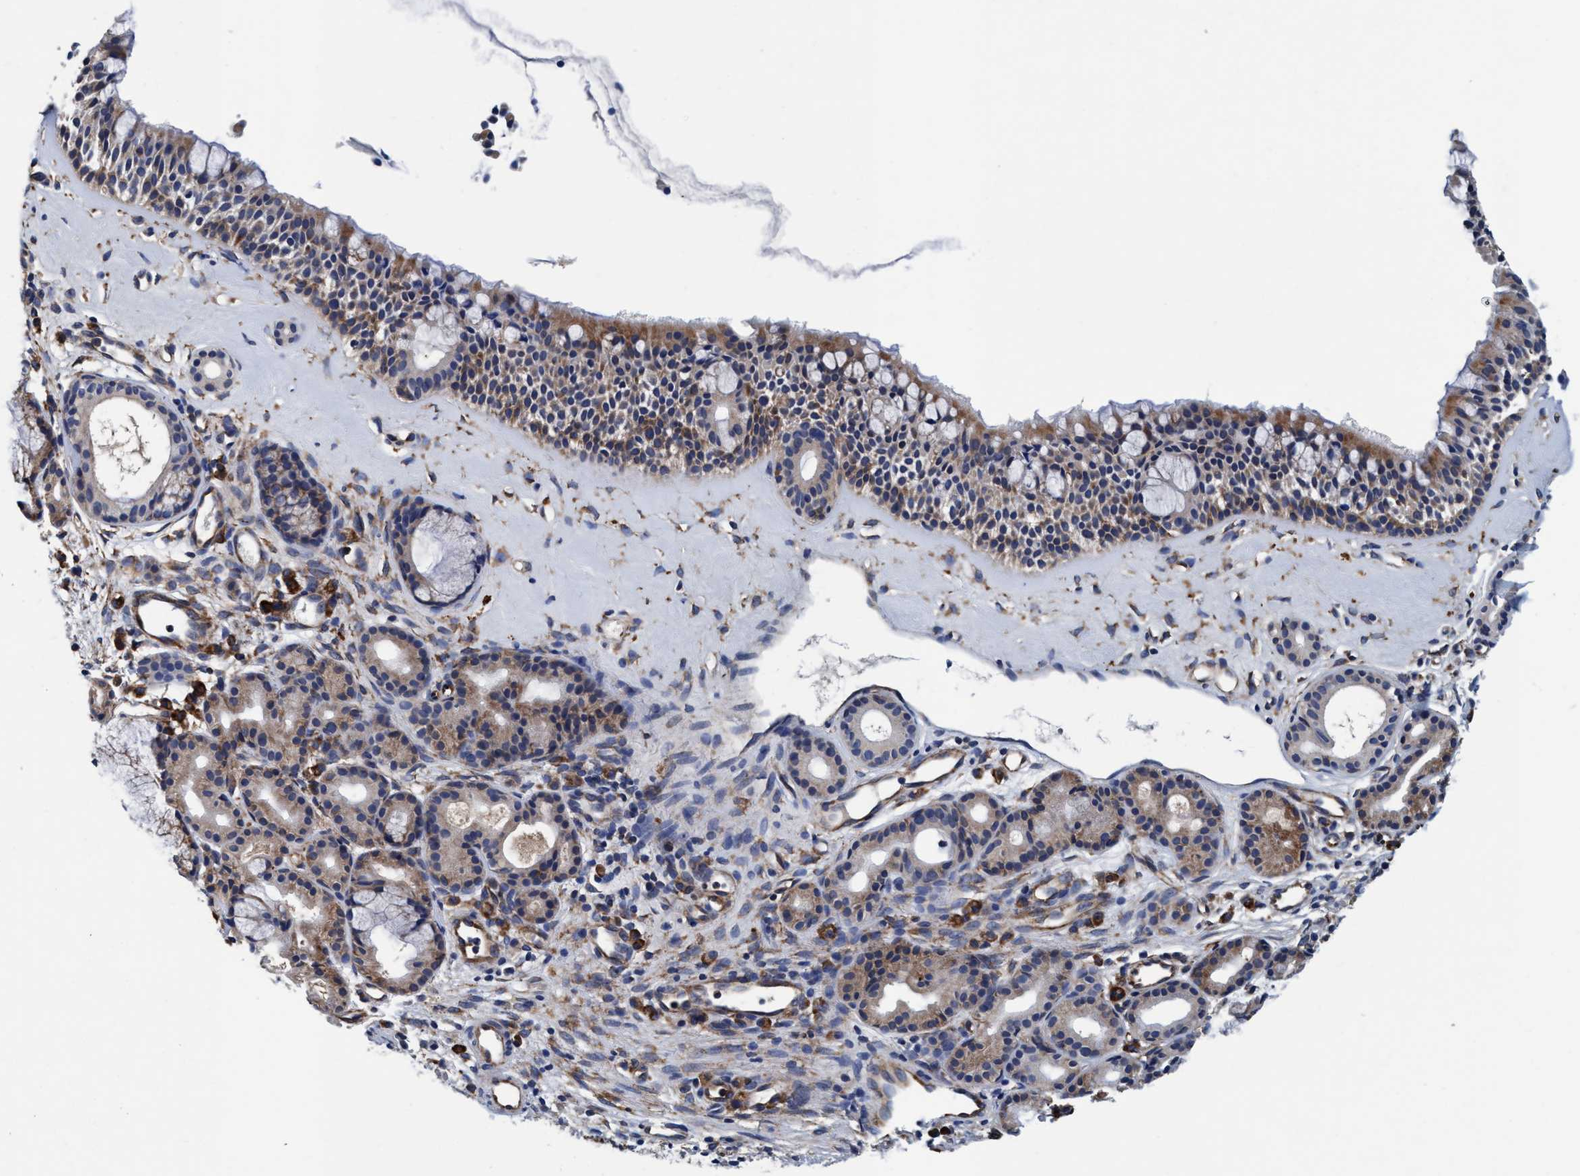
{"staining": {"intensity": "moderate", "quantity": "25%-75%", "location": "cytoplasmic/membranous"}, "tissue": "nasopharynx", "cell_type": "Respiratory epithelial cells", "image_type": "normal", "snomed": [{"axis": "morphology", "description": "Normal tissue, NOS"}, {"axis": "topography", "description": "Nasopharynx"}], "caption": "Unremarkable nasopharynx shows moderate cytoplasmic/membranous positivity in about 25%-75% of respiratory epithelial cells, visualized by immunohistochemistry.", "gene": "ENDOG", "patient": {"sex": "female", "age": 42}}